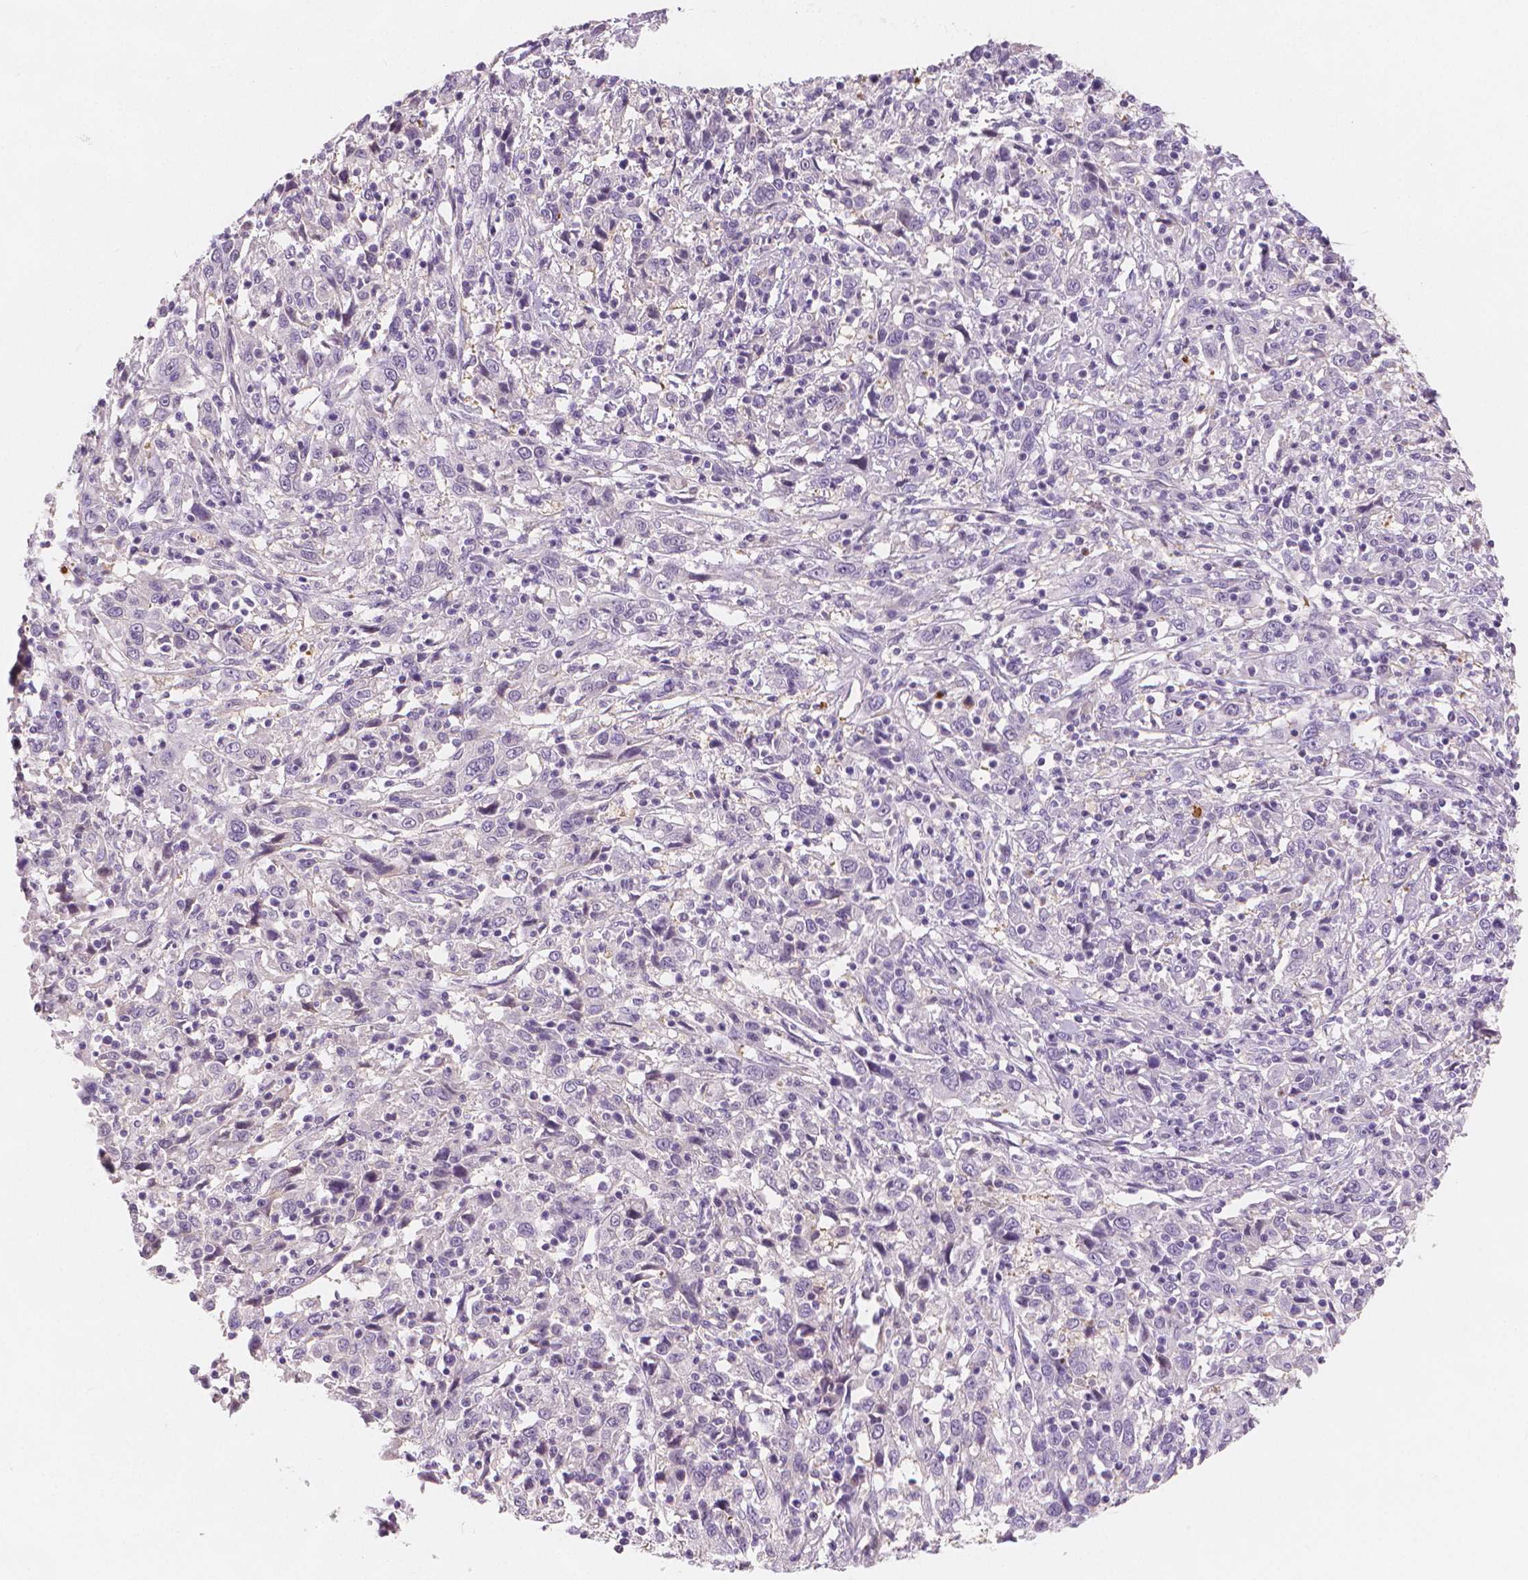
{"staining": {"intensity": "negative", "quantity": "none", "location": "none"}, "tissue": "cervical cancer", "cell_type": "Tumor cells", "image_type": "cancer", "snomed": [{"axis": "morphology", "description": "Squamous cell carcinoma, NOS"}, {"axis": "topography", "description": "Cervix"}], "caption": "Tumor cells are negative for brown protein staining in cervical cancer. (DAB (3,3'-diaminobenzidine) IHC, high magnification).", "gene": "APOA4", "patient": {"sex": "female", "age": 46}}